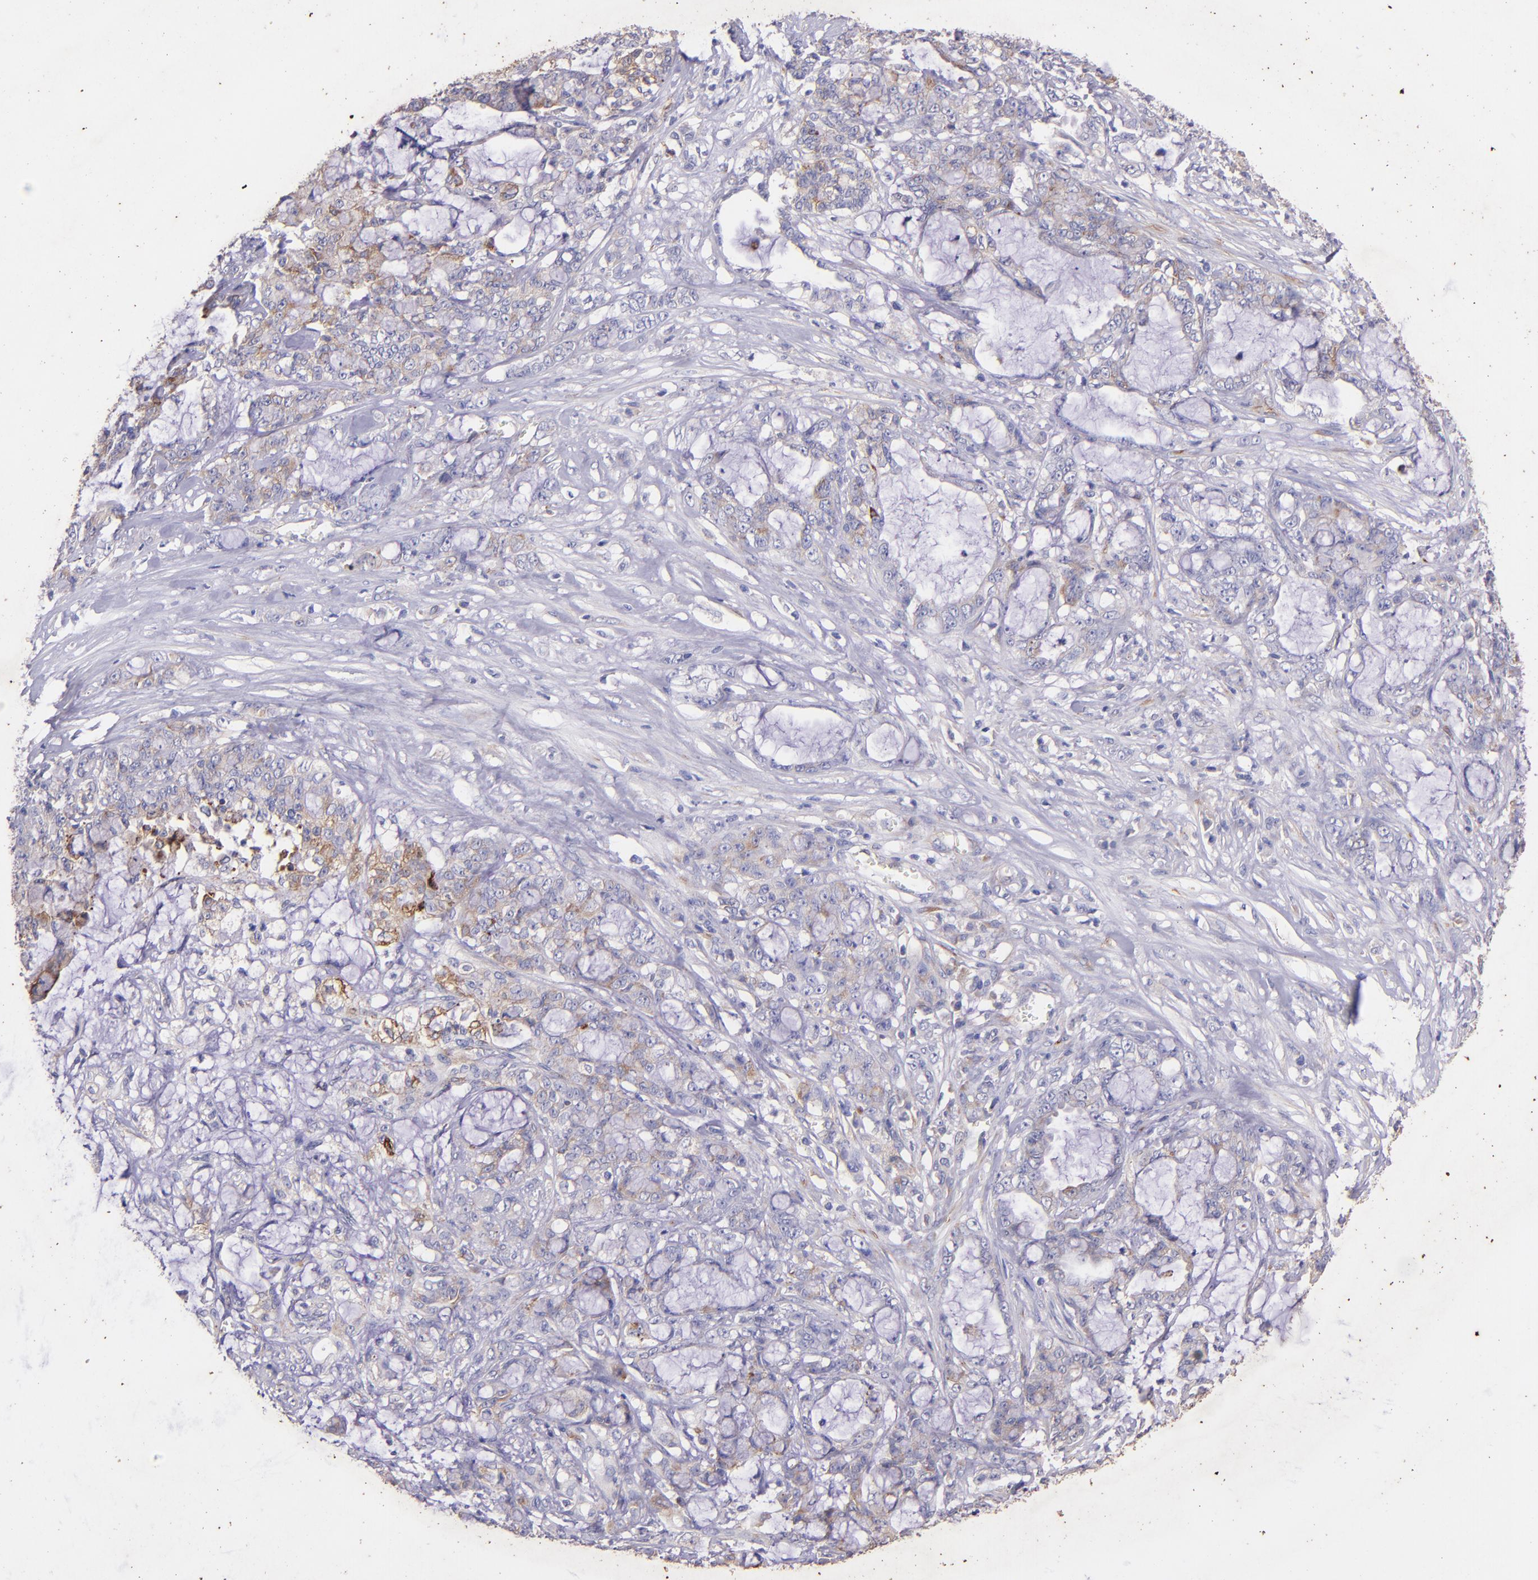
{"staining": {"intensity": "moderate", "quantity": ">75%", "location": "cytoplasmic/membranous"}, "tissue": "pancreatic cancer", "cell_type": "Tumor cells", "image_type": "cancer", "snomed": [{"axis": "morphology", "description": "Adenocarcinoma, NOS"}, {"axis": "topography", "description": "Pancreas"}], "caption": "Adenocarcinoma (pancreatic) stained for a protein (brown) demonstrates moderate cytoplasmic/membranous positive expression in approximately >75% of tumor cells.", "gene": "RET", "patient": {"sex": "female", "age": 73}}